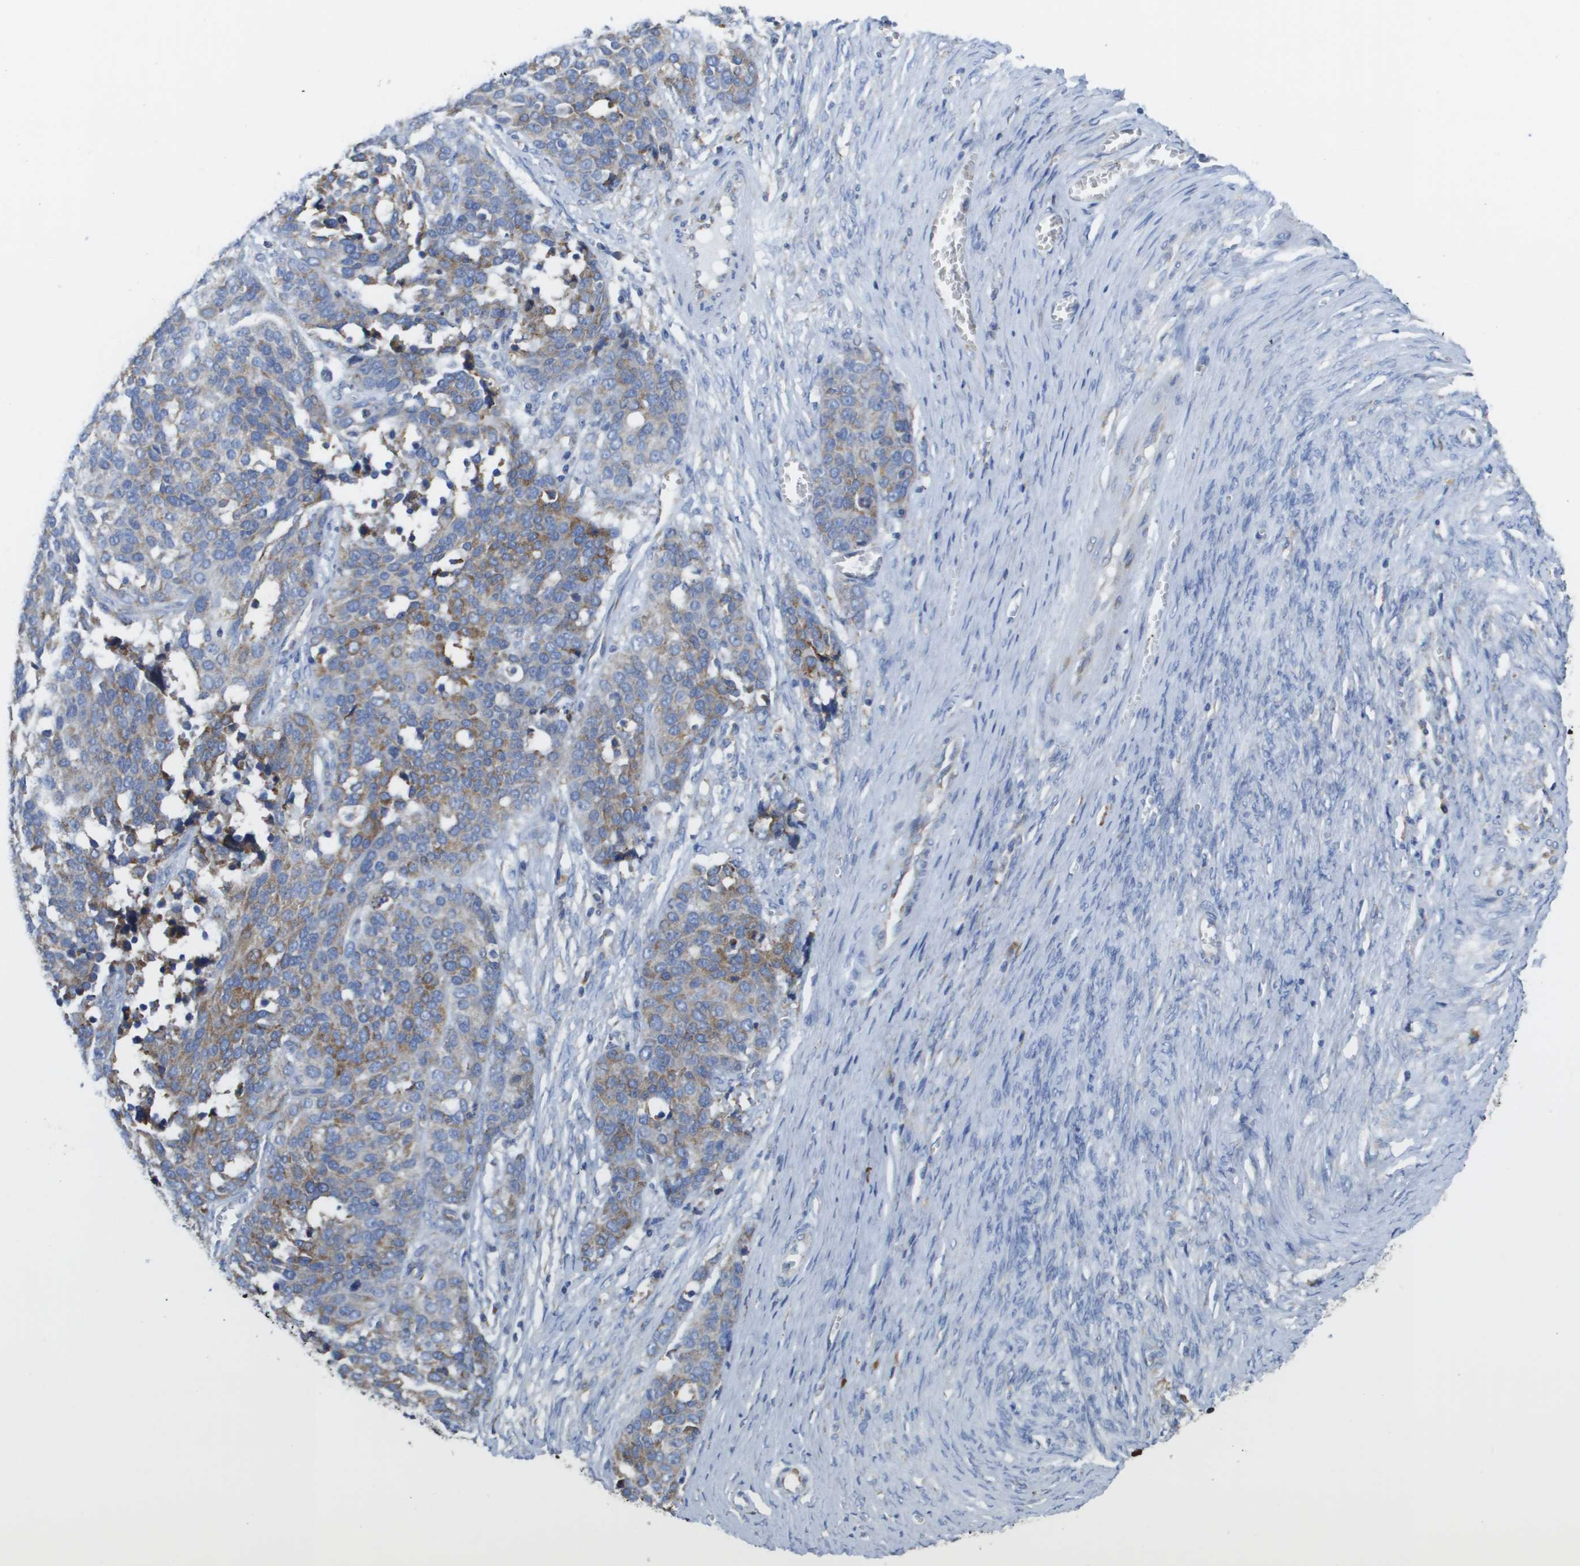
{"staining": {"intensity": "weak", "quantity": ">75%", "location": "cytoplasmic/membranous"}, "tissue": "ovarian cancer", "cell_type": "Tumor cells", "image_type": "cancer", "snomed": [{"axis": "morphology", "description": "Cystadenocarcinoma, serous, NOS"}, {"axis": "topography", "description": "Ovary"}], "caption": "IHC histopathology image of human ovarian serous cystadenocarcinoma stained for a protein (brown), which shows low levels of weak cytoplasmic/membranous expression in about >75% of tumor cells.", "gene": "SDR42E1", "patient": {"sex": "female", "age": 44}}